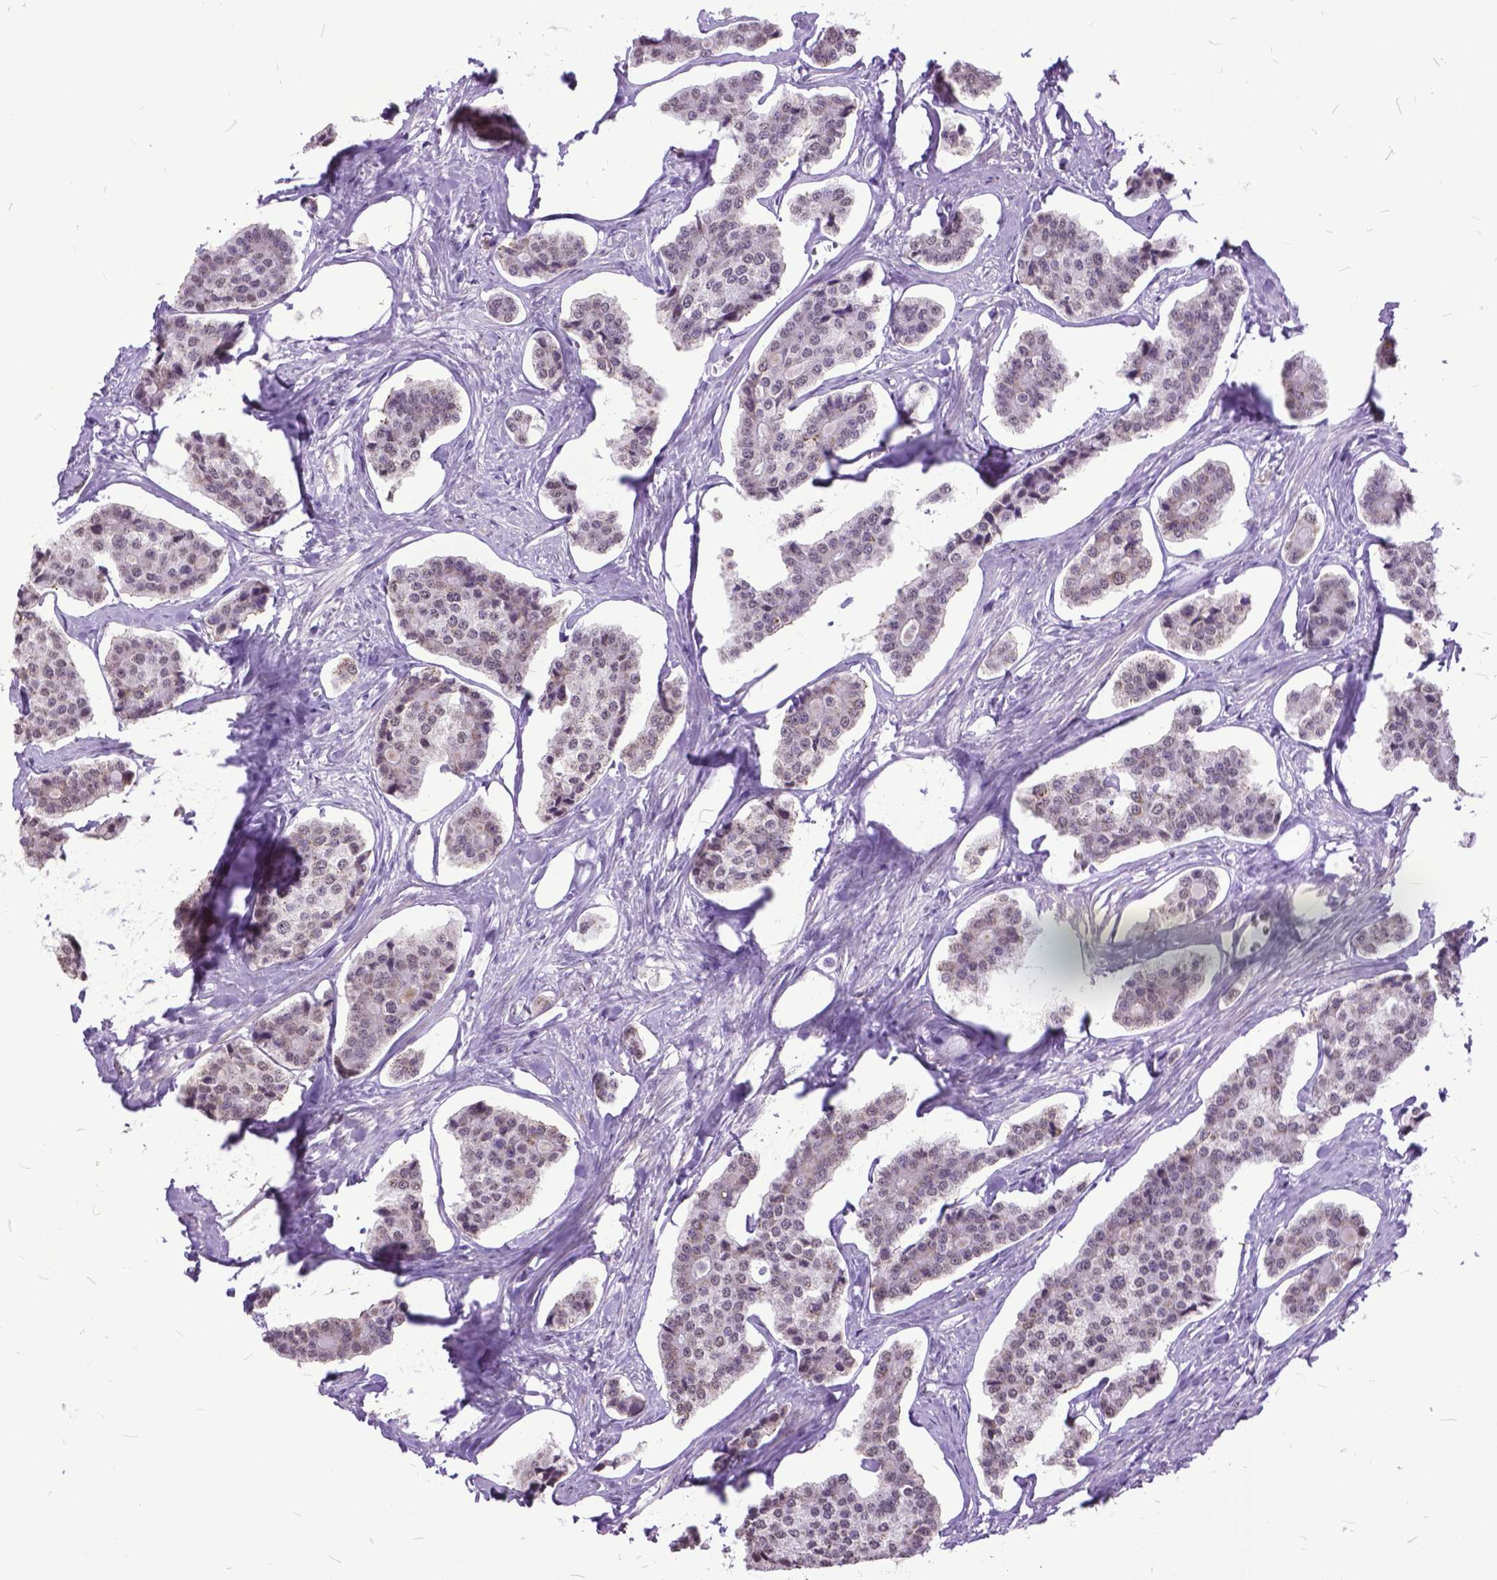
{"staining": {"intensity": "weak", "quantity": "25%-75%", "location": "nuclear"}, "tissue": "carcinoid", "cell_type": "Tumor cells", "image_type": "cancer", "snomed": [{"axis": "morphology", "description": "Carcinoid, malignant, NOS"}, {"axis": "topography", "description": "Small intestine"}], "caption": "A brown stain labels weak nuclear expression of a protein in human carcinoid tumor cells.", "gene": "MARCHF10", "patient": {"sex": "female", "age": 65}}